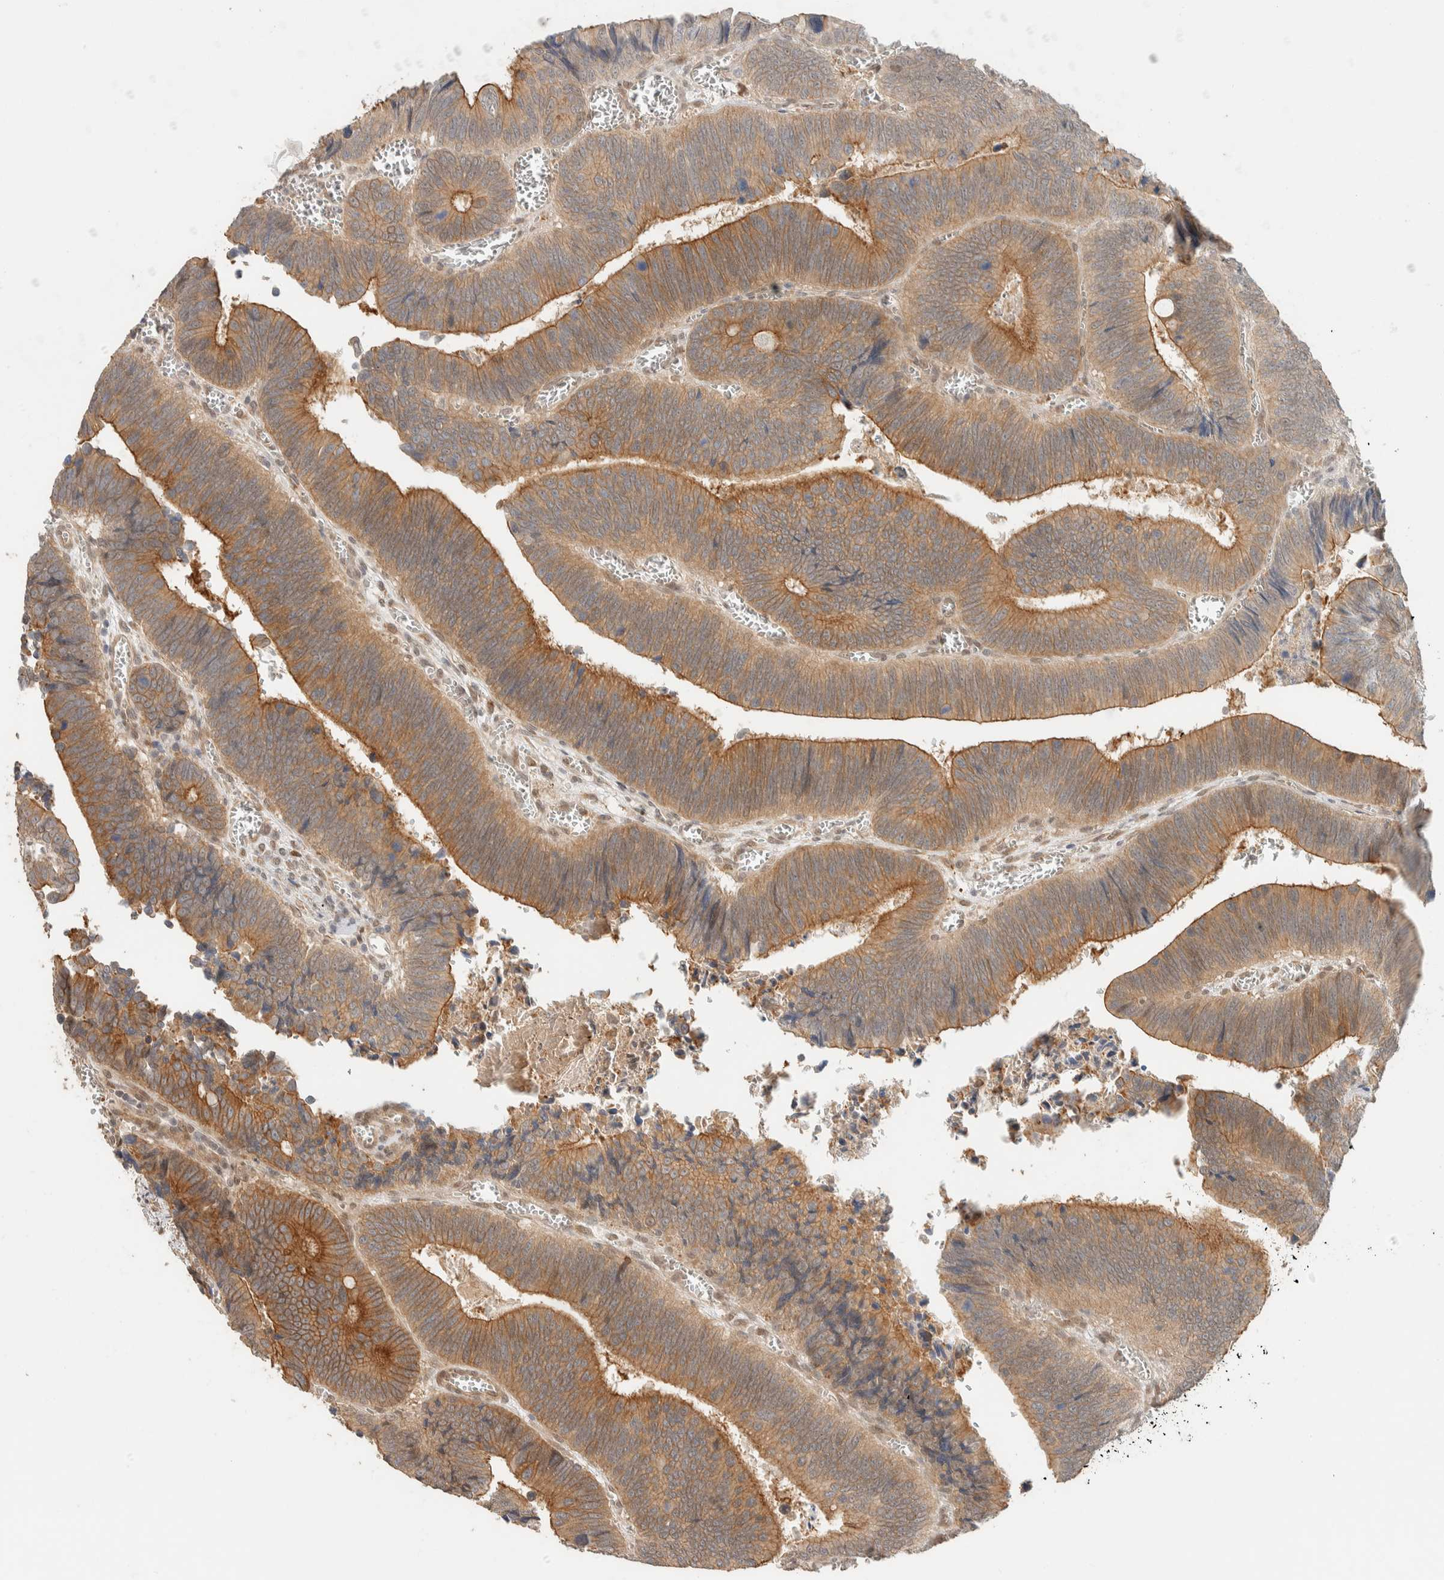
{"staining": {"intensity": "moderate", "quantity": ">75%", "location": "cytoplasmic/membranous"}, "tissue": "colorectal cancer", "cell_type": "Tumor cells", "image_type": "cancer", "snomed": [{"axis": "morphology", "description": "Inflammation, NOS"}, {"axis": "morphology", "description": "Adenocarcinoma, NOS"}, {"axis": "topography", "description": "Colon"}], "caption": "Protein staining by IHC shows moderate cytoplasmic/membranous expression in about >75% of tumor cells in adenocarcinoma (colorectal). (DAB IHC, brown staining for protein, blue staining for nuclei).", "gene": "ZBTB2", "patient": {"sex": "male", "age": 72}}